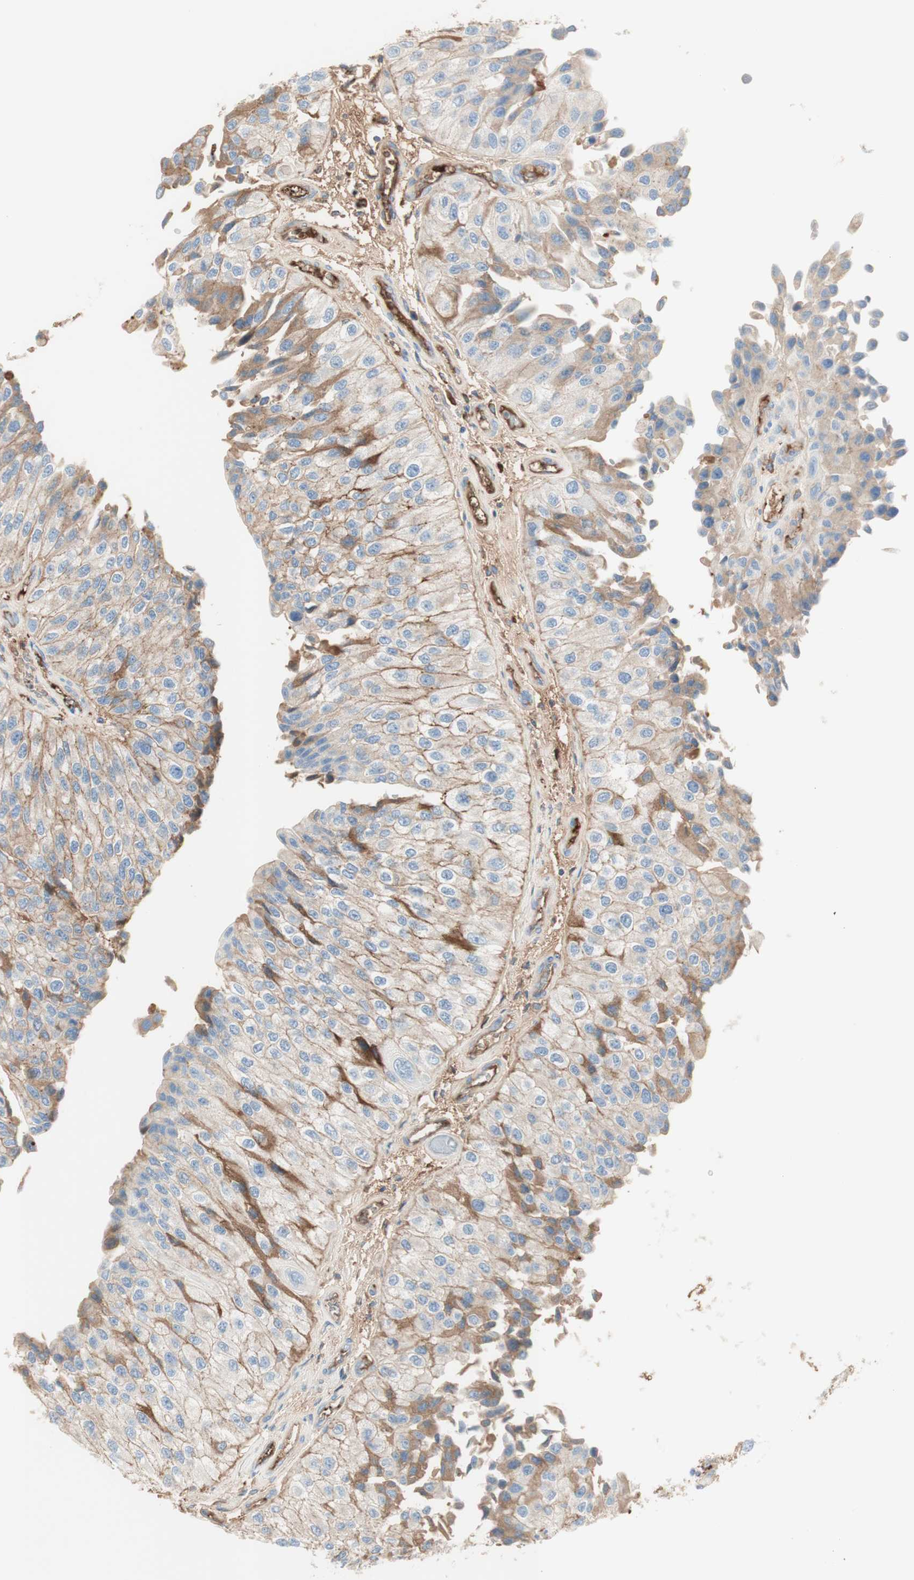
{"staining": {"intensity": "moderate", "quantity": "25%-75%", "location": "cytoplasmic/membranous"}, "tissue": "urothelial cancer", "cell_type": "Tumor cells", "image_type": "cancer", "snomed": [{"axis": "morphology", "description": "Urothelial carcinoma, High grade"}, {"axis": "topography", "description": "Kidney"}, {"axis": "topography", "description": "Urinary bladder"}], "caption": "DAB immunohistochemical staining of high-grade urothelial carcinoma exhibits moderate cytoplasmic/membranous protein positivity in about 25%-75% of tumor cells.", "gene": "KNG1", "patient": {"sex": "male", "age": 77}}